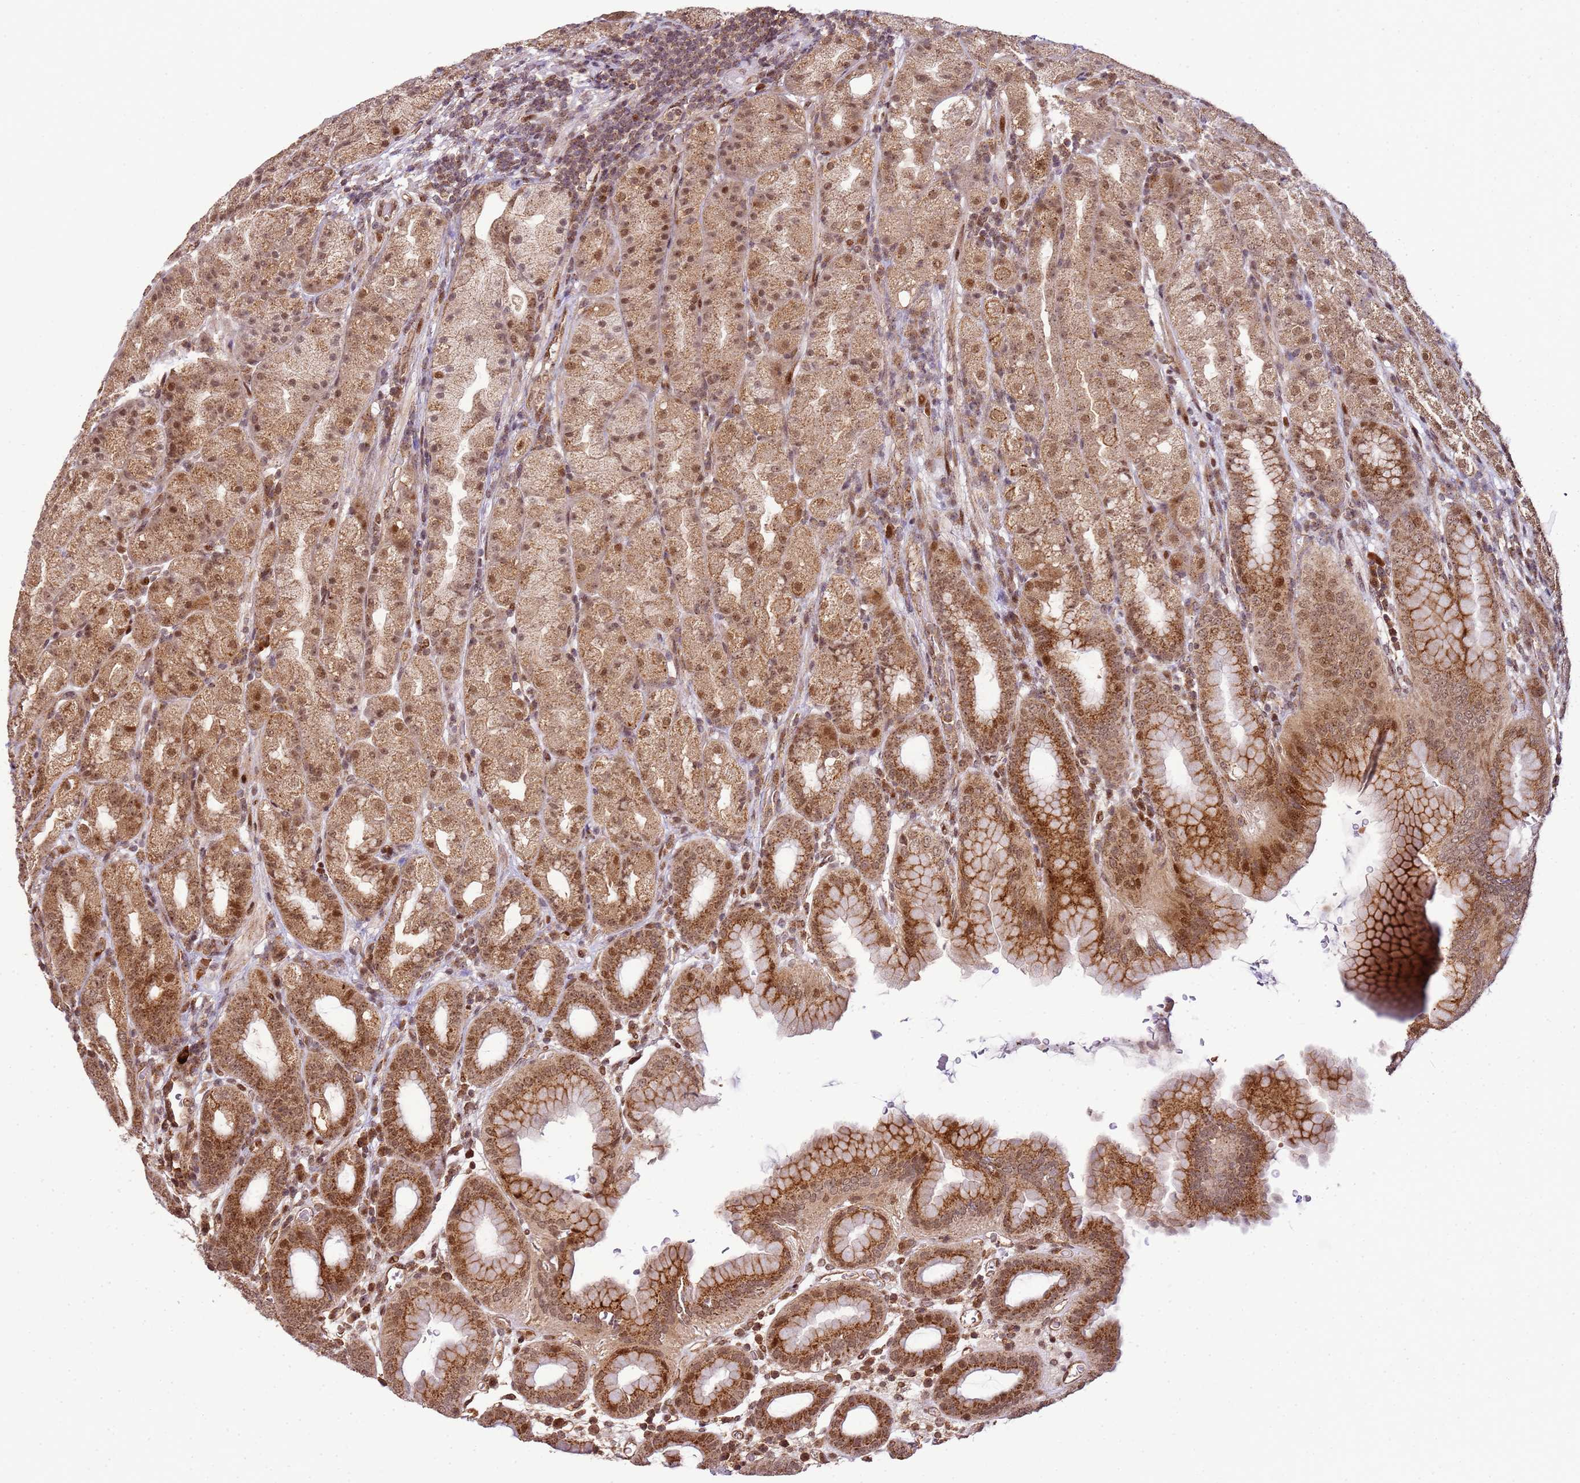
{"staining": {"intensity": "strong", "quantity": ">75%", "location": "cytoplasmic/membranous,nuclear"}, "tissue": "stomach", "cell_type": "Glandular cells", "image_type": "normal", "snomed": [{"axis": "morphology", "description": "Normal tissue, NOS"}, {"axis": "topography", "description": "Stomach, upper"}, {"axis": "topography", "description": "Stomach"}], "caption": "This is a micrograph of immunohistochemistry (IHC) staining of normal stomach, which shows strong expression in the cytoplasmic/membranous,nuclear of glandular cells.", "gene": "PEX14", "patient": {"sex": "male", "age": 68}}